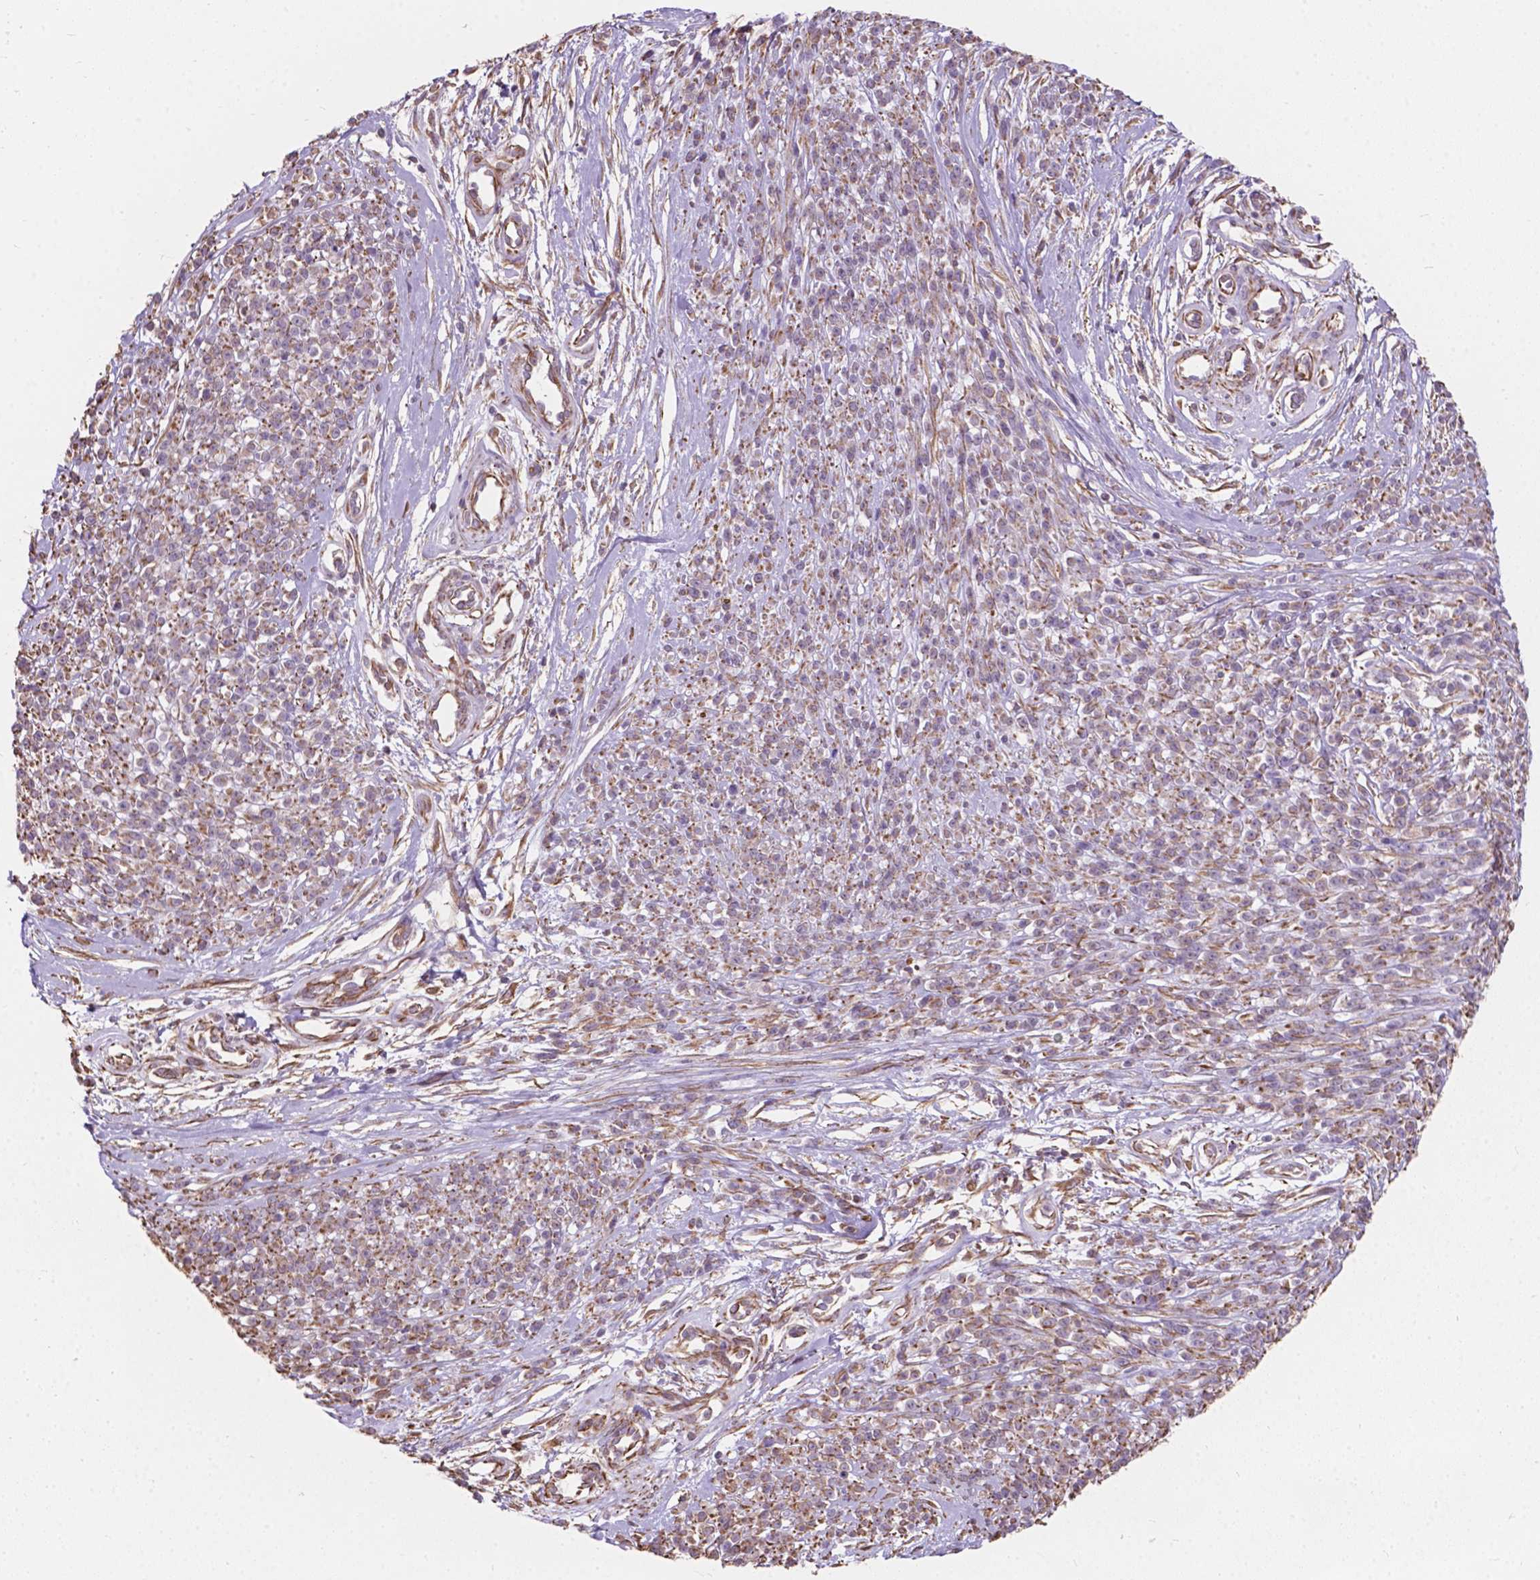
{"staining": {"intensity": "weak", "quantity": ">75%", "location": "cytoplasmic/membranous"}, "tissue": "melanoma", "cell_type": "Tumor cells", "image_type": "cancer", "snomed": [{"axis": "morphology", "description": "Malignant melanoma, NOS"}, {"axis": "topography", "description": "Skin"}, {"axis": "topography", "description": "Skin of trunk"}], "caption": "Tumor cells show low levels of weak cytoplasmic/membranous expression in about >75% of cells in malignant melanoma.", "gene": "AMOT", "patient": {"sex": "male", "age": 74}}